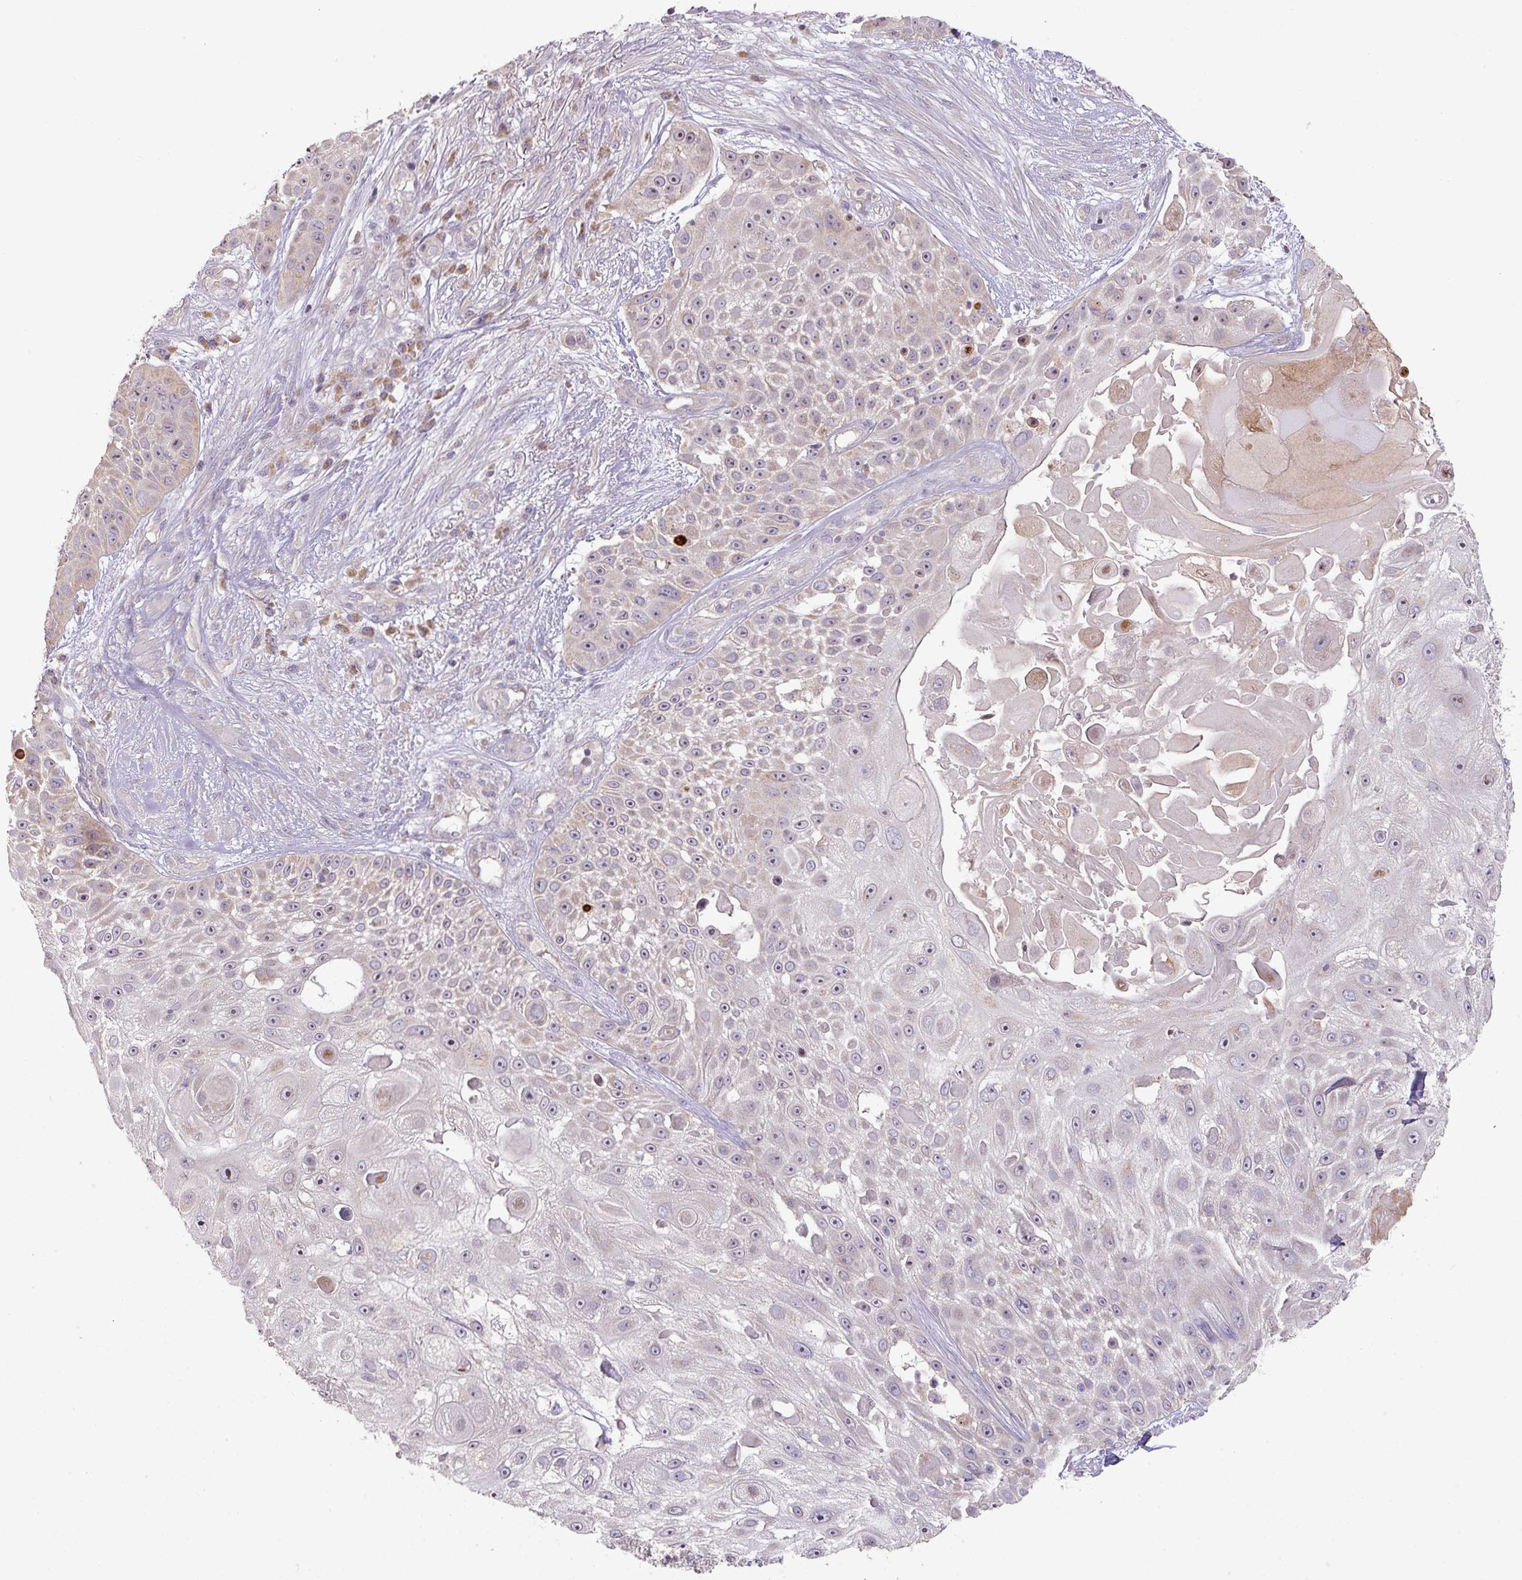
{"staining": {"intensity": "negative", "quantity": "none", "location": "none"}, "tissue": "skin cancer", "cell_type": "Tumor cells", "image_type": "cancer", "snomed": [{"axis": "morphology", "description": "Squamous cell carcinoma, NOS"}, {"axis": "topography", "description": "Skin"}], "caption": "A high-resolution image shows immunohistochemistry (IHC) staining of skin squamous cell carcinoma, which shows no significant staining in tumor cells.", "gene": "ZNF394", "patient": {"sex": "female", "age": 86}}